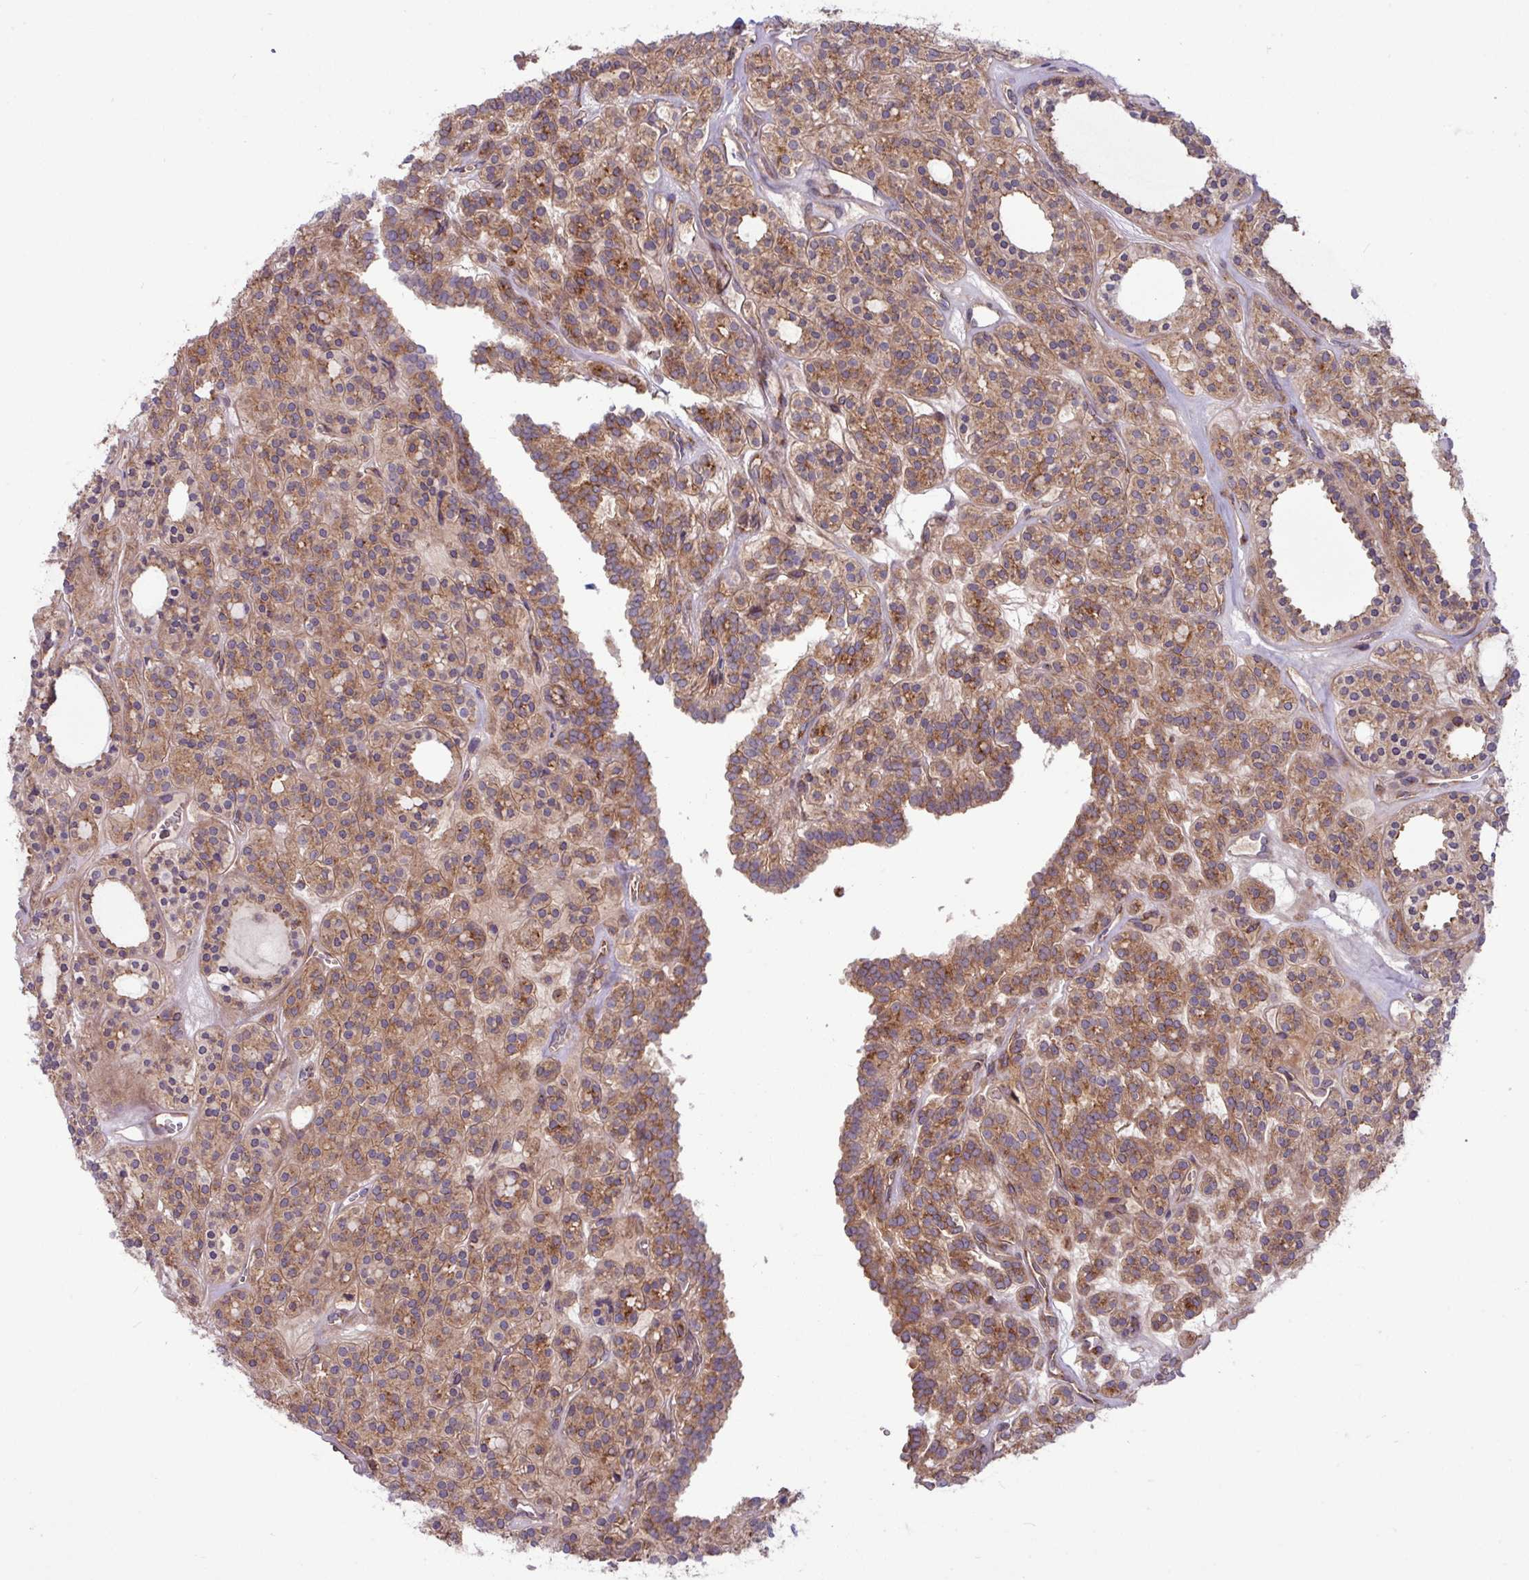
{"staining": {"intensity": "strong", "quantity": ">75%", "location": "cytoplasmic/membranous"}, "tissue": "thyroid cancer", "cell_type": "Tumor cells", "image_type": "cancer", "snomed": [{"axis": "morphology", "description": "Follicular adenoma carcinoma, NOS"}, {"axis": "topography", "description": "Thyroid gland"}], "caption": "Immunohistochemical staining of human thyroid follicular adenoma carcinoma shows high levels of strong cytoplasmic/membranous staining in about >75% of tumor cells.", "gene": "LSM12", "patient": {"sex": "female", "age": 63}}